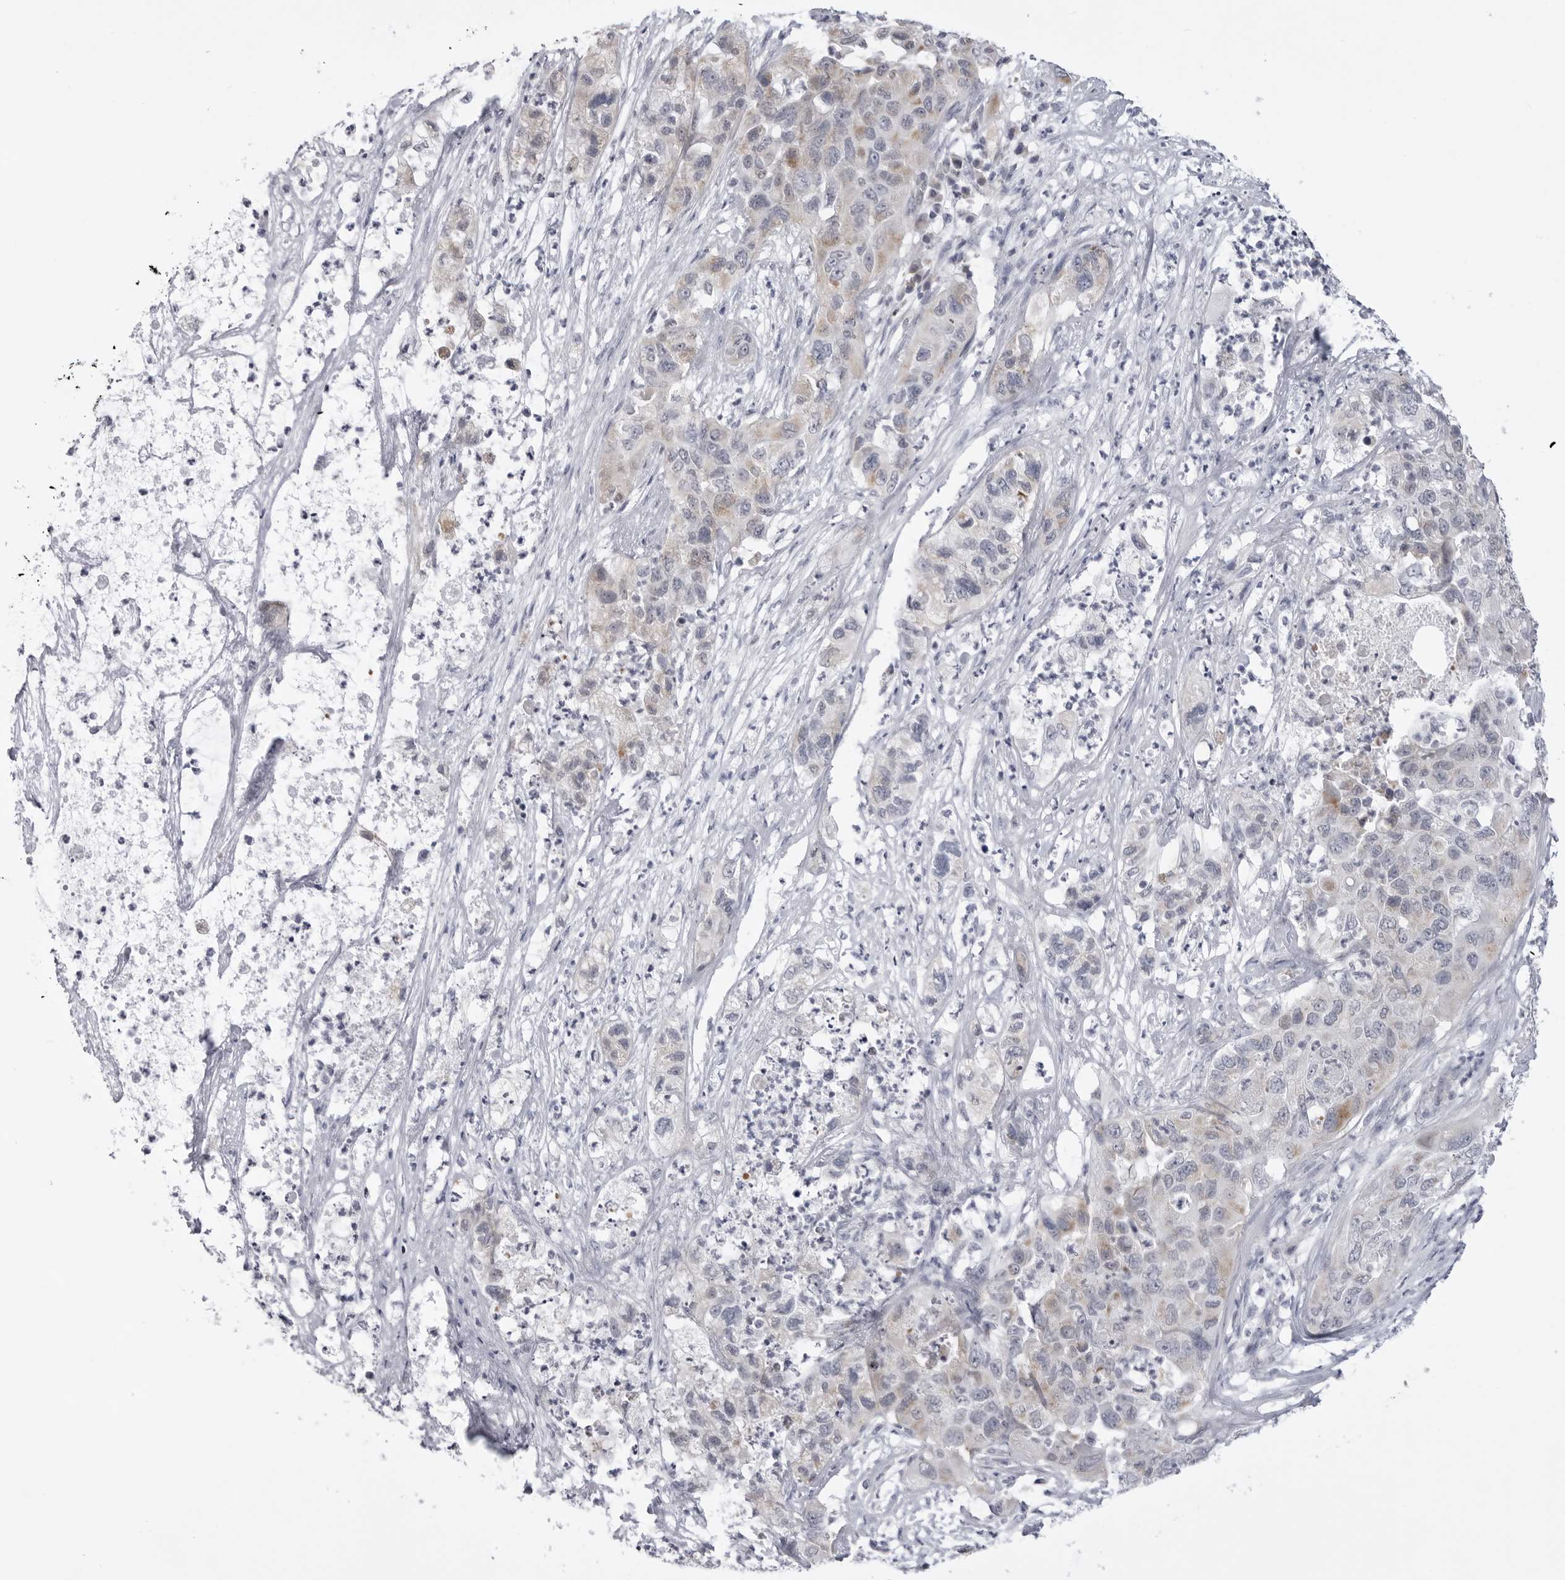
{"staining": {"intensity": "negative", "quantity": "none", "location": "none"}, "tissue": "pancreatic cancer", "cell_type": "Tumor cells", "image_type": "cancer", "snomed": [{"axis": "morphology", "description": "Adenocarcinoma, NOS"}, {"axis": "topography", "description": "Pancreas"}], "caption": "IHC micrograph of pancreatic cancer (adenocarcinoma) stained for a protein (brown), which displays no staining in tumor cells.", "gene": "FH", "patient": {"sex": "female", "age": 78}}